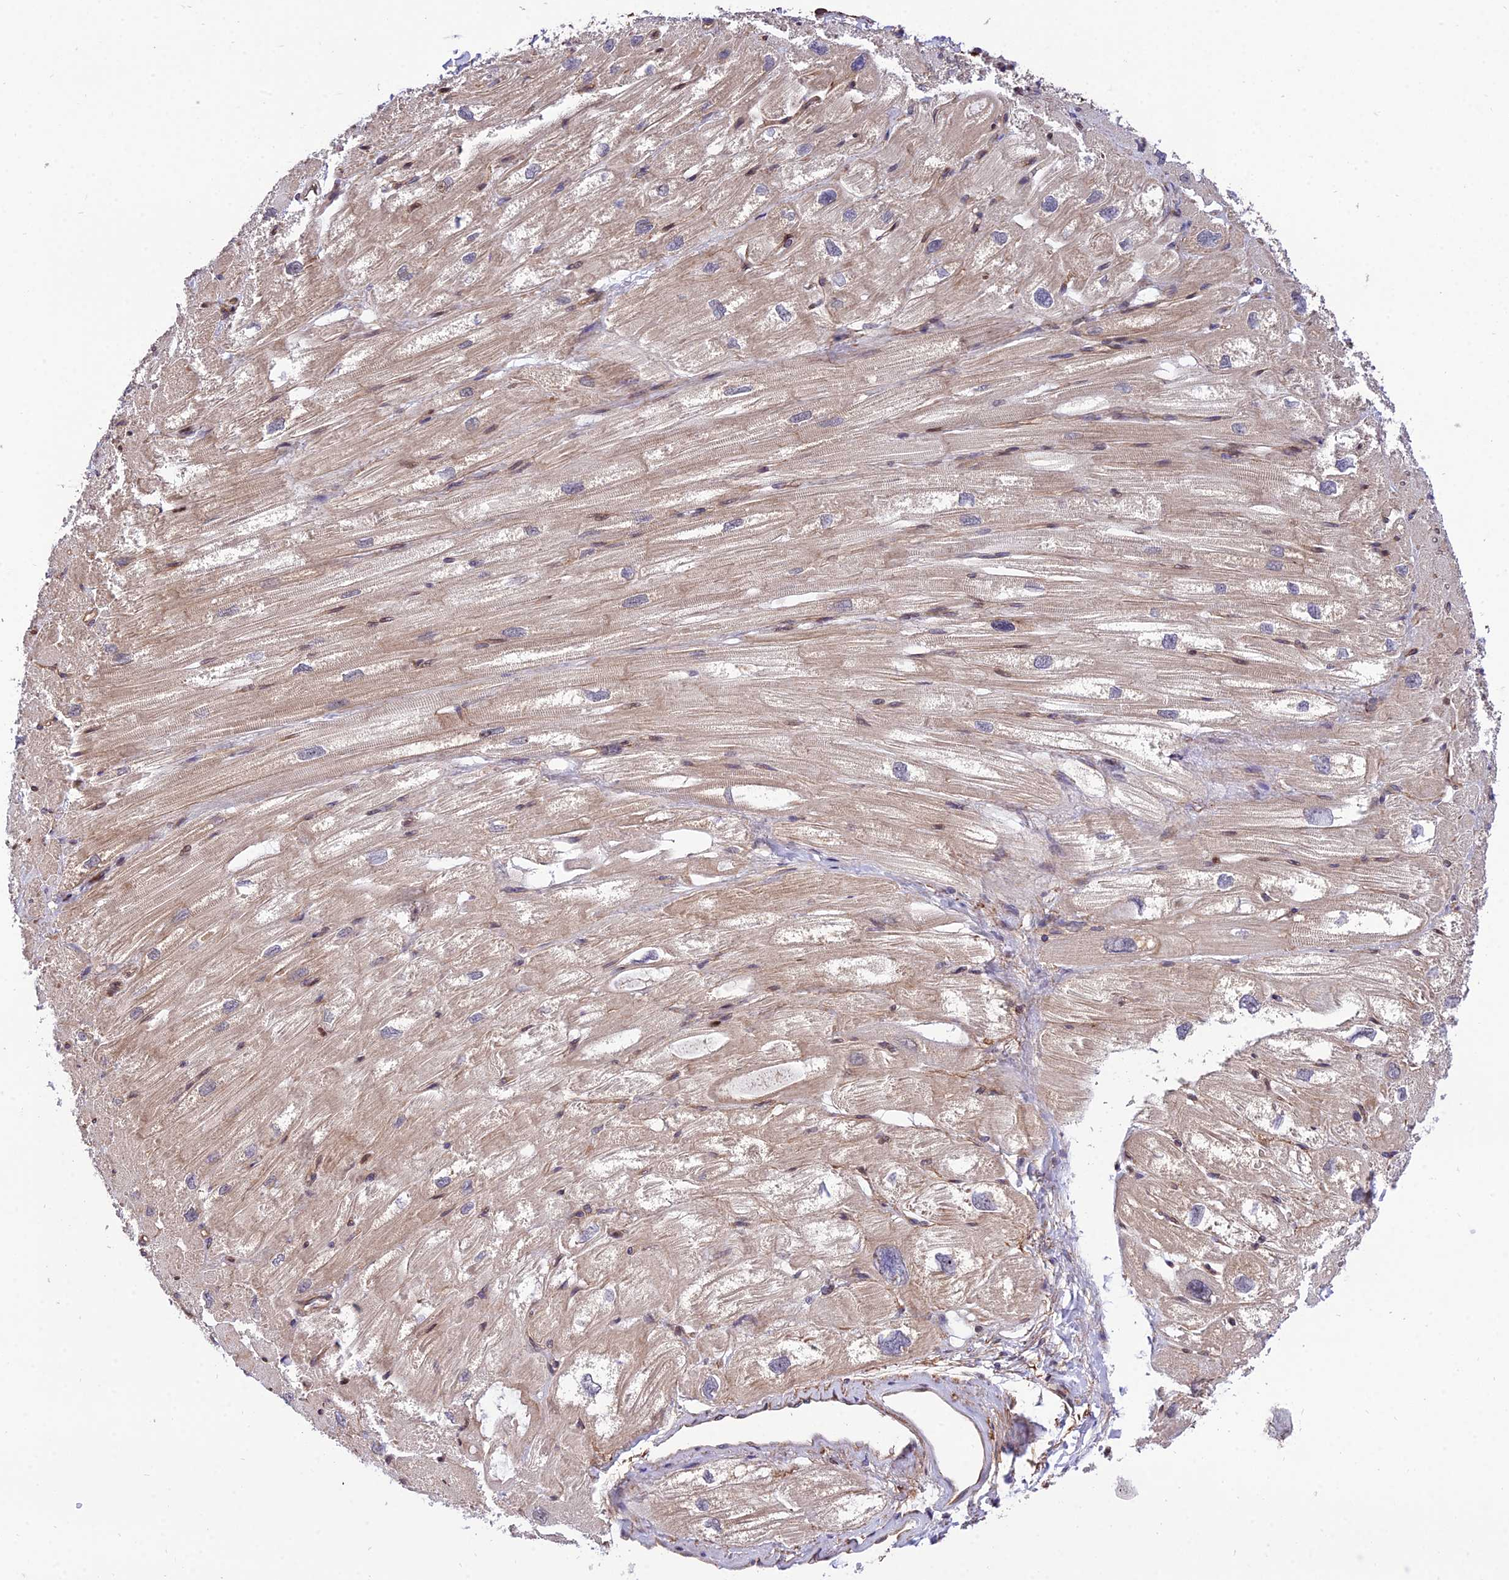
{"staining": {"intensity": "moderate", "quantity": ">75%", "location": "cytoplasmic/membranous"}, "tissue": "heart muscle", "cell_type": "Cardiomyocytes", "image_type": "normal", "snomed": [{"axis": "morphology", "description": "Normal tissue, NOS"}, {"axis": "topography", "description": "Heart"}], "caption": "Immunohistochemical staining of unremarkable human heart muscle displays moderate cytoplasmic/membranous protein expression in about >75% of cardiomyocytes.", "gene": "SMG6", "patient": {"sex": "male", "age": 50}}